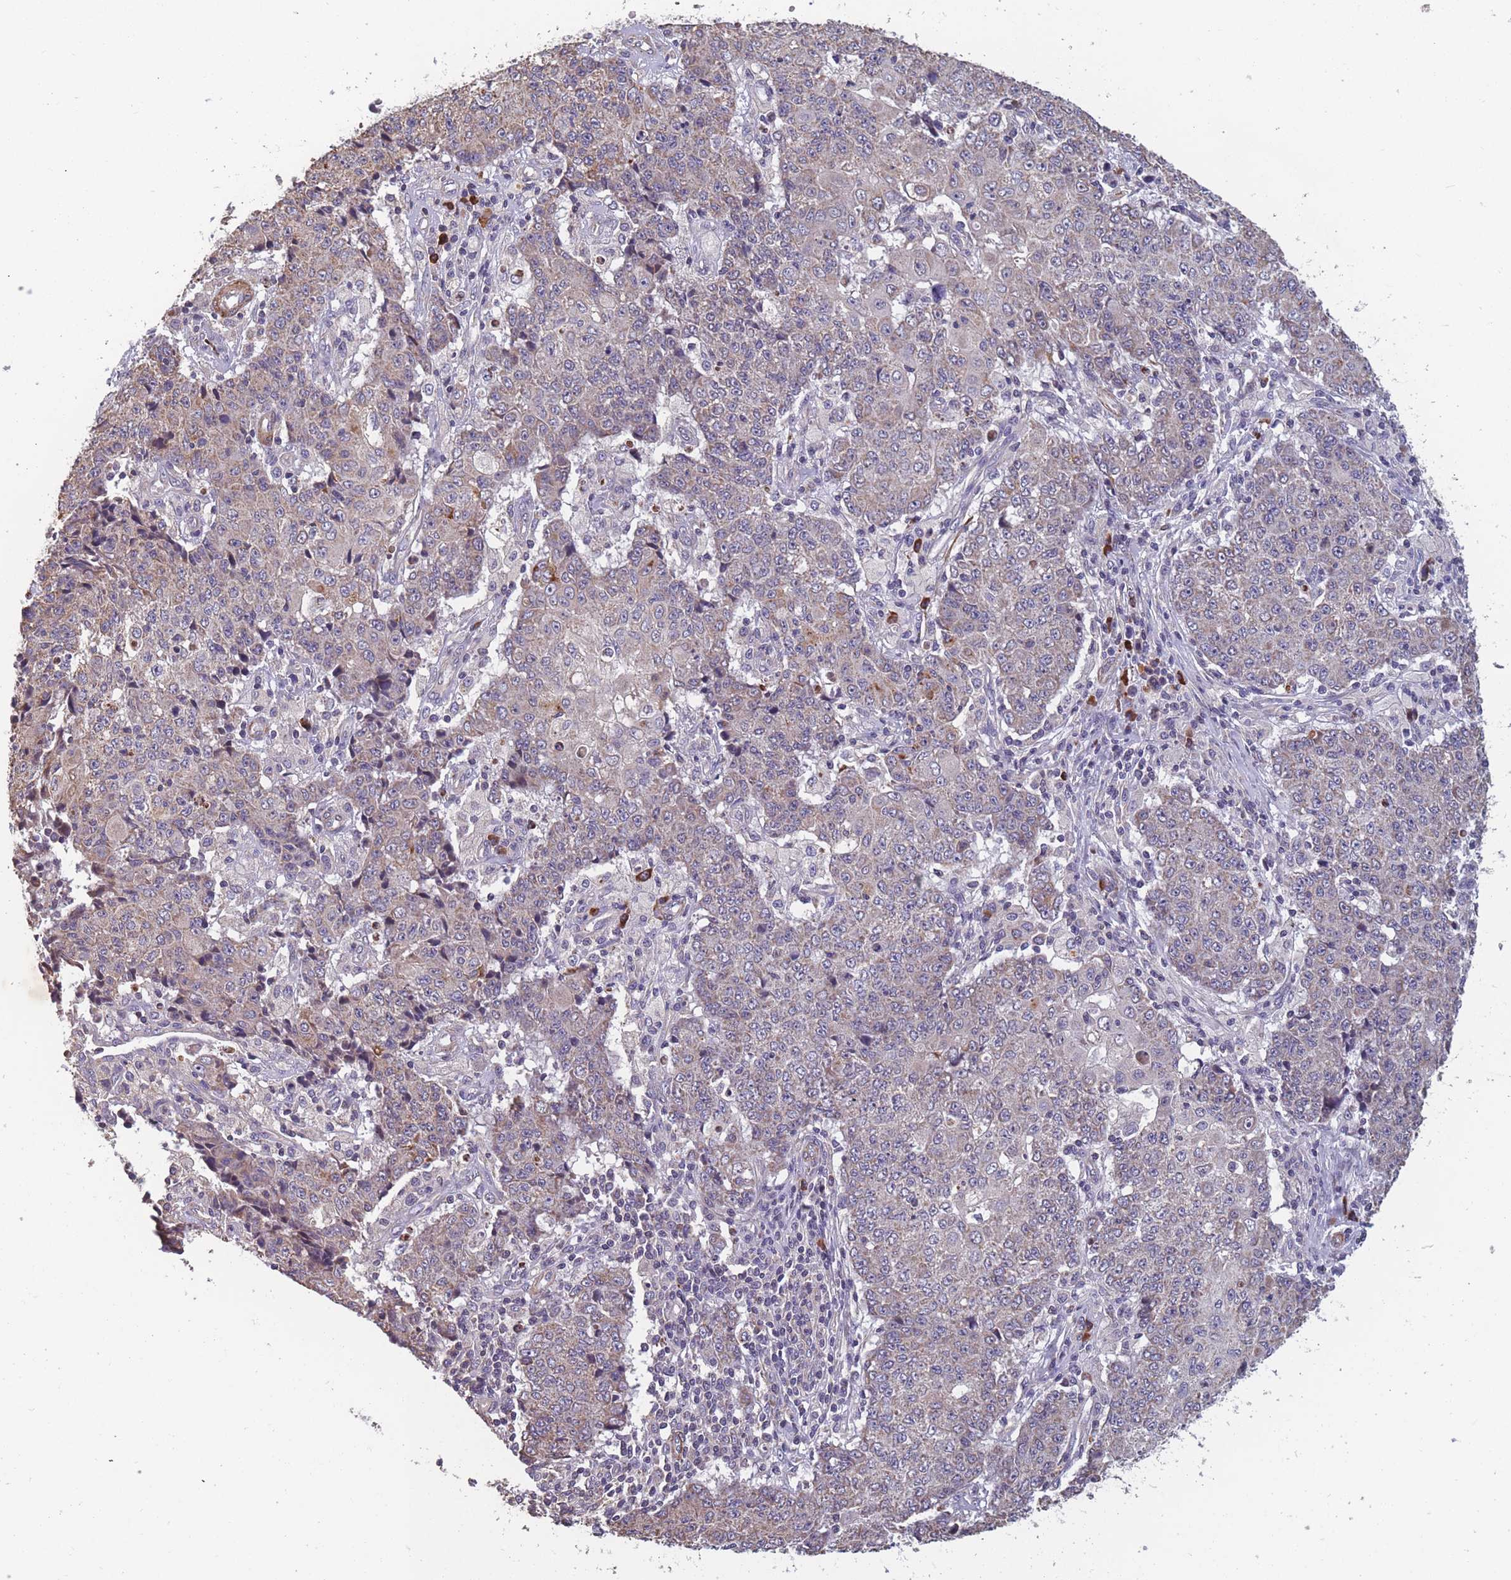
{"staining": {"intensity": "weak", "quantity": "25%-75%", "location": "cytoplasmic/membranous"}, "tissue": "ovarian cancer", "cell_type": "Tumor cells", "image_type": "cancer", "snomed": [{"axis": "morphology", "description": "Carcinoma, endometroid"}, {"axis": "topography", "description": "Ovary"}], "caption": "Weak cytoplasmic/membranous positivity is seen in approximately 25%-75% of tumor cells in ovarian cancer.", "gene": "TOMM40L", "patient": {"sex": "female", "age": 42}}